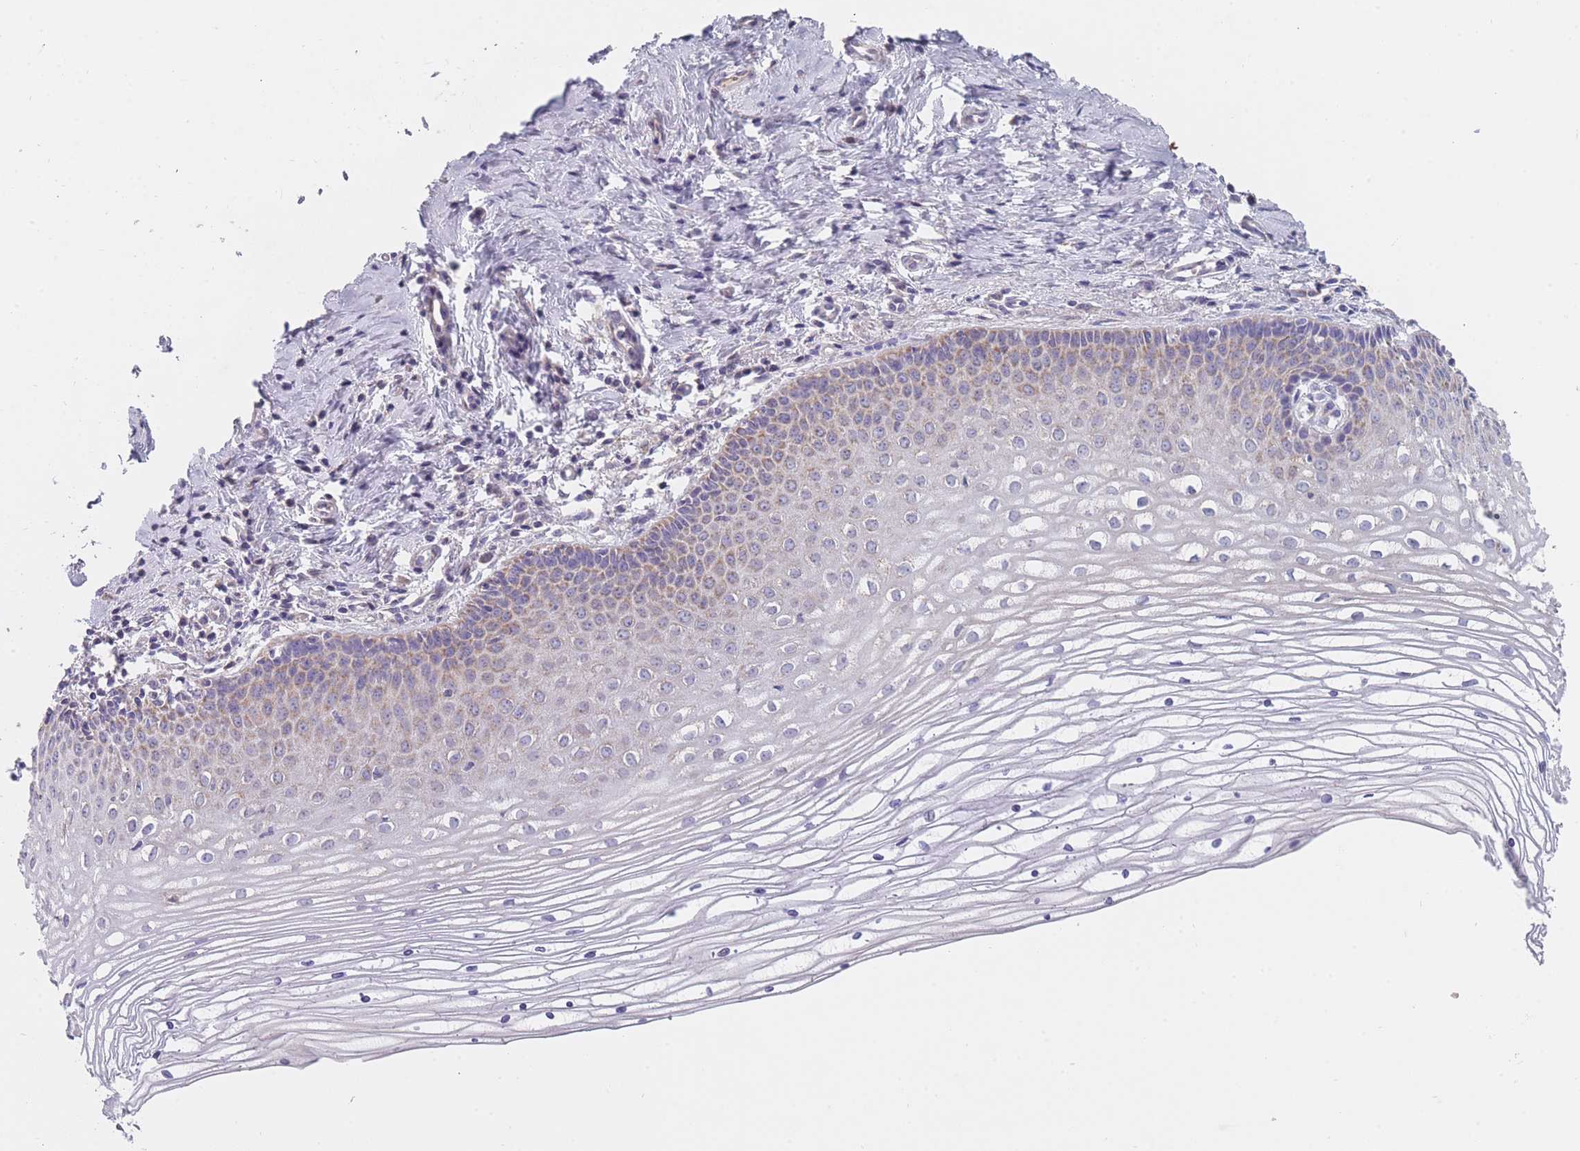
{"staining": {"intensity": "negative", "quantity": "none", "location": "none"}, "tissue": "cervix", "cell_type": "Glandular cells", "image_type": "normal", "snomed": [{"axis": "morphology", "description": "Normal tissue, NOS"}, {"axis": "topography", "description": "Cervix"}], "caption": "The immunohistochemistry (IHC) histopathology image has no significant expression in glandular cells of cervix.", "gene": "MRPS14", "patient": {"sex": "female", "age": 47}}